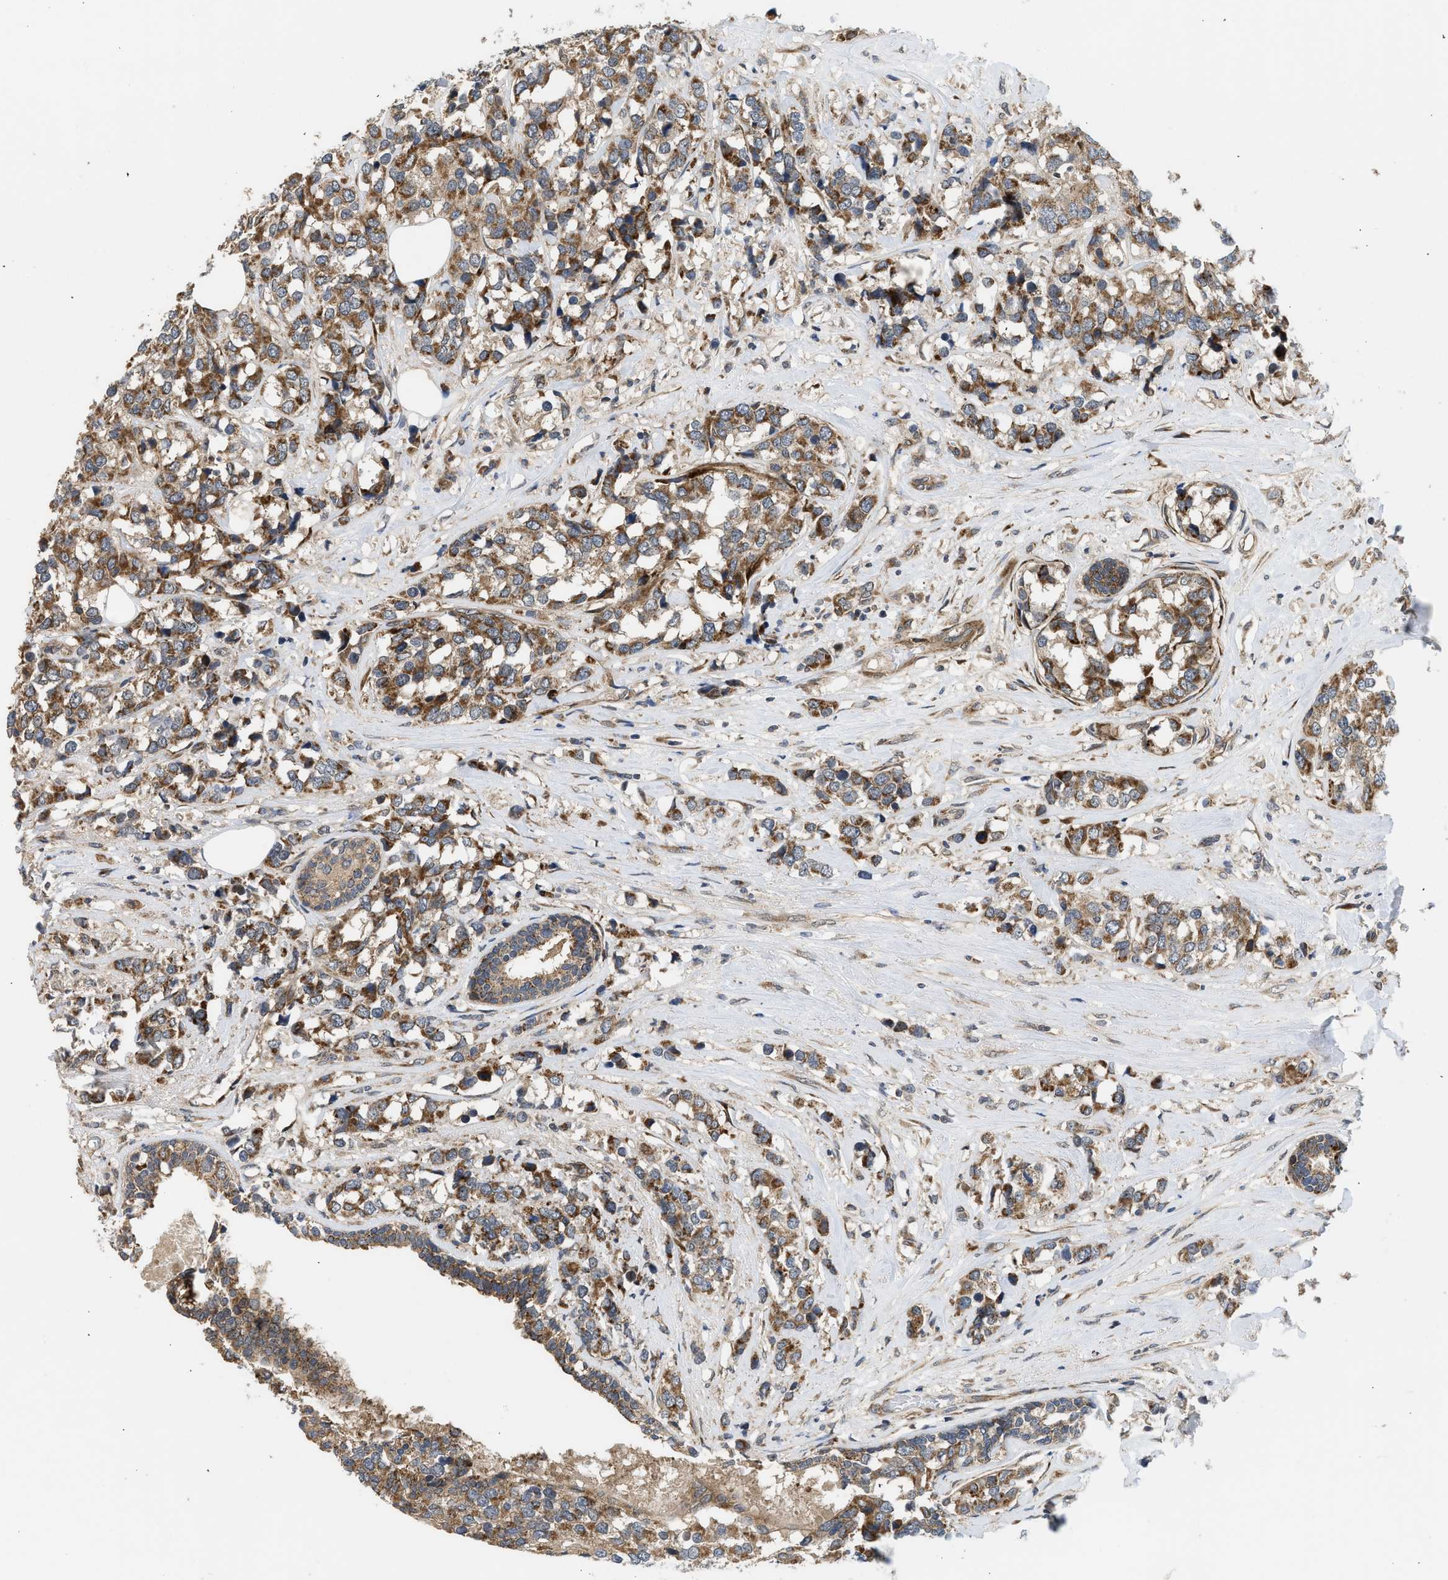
{"staining": {"intensity": "moderate", "quantity": ">75%", "location": "cytoplasmic/membranous"}, "tissue": "breast cancer", "cell_type": "Tumor cells", "image_type": "cancer", "snomed": [{"axis": "morphology", "description": "Lobular carcinoma"}, {"axis": "topography", "description": "Breast"}], "caption": "Breast lobular carcinoma tissue displays moderate cytoplasmic/membranous staining in about >75% of tumor cells", "gene": "POLG2", "patient": {"sex": "female", "age": 59}}